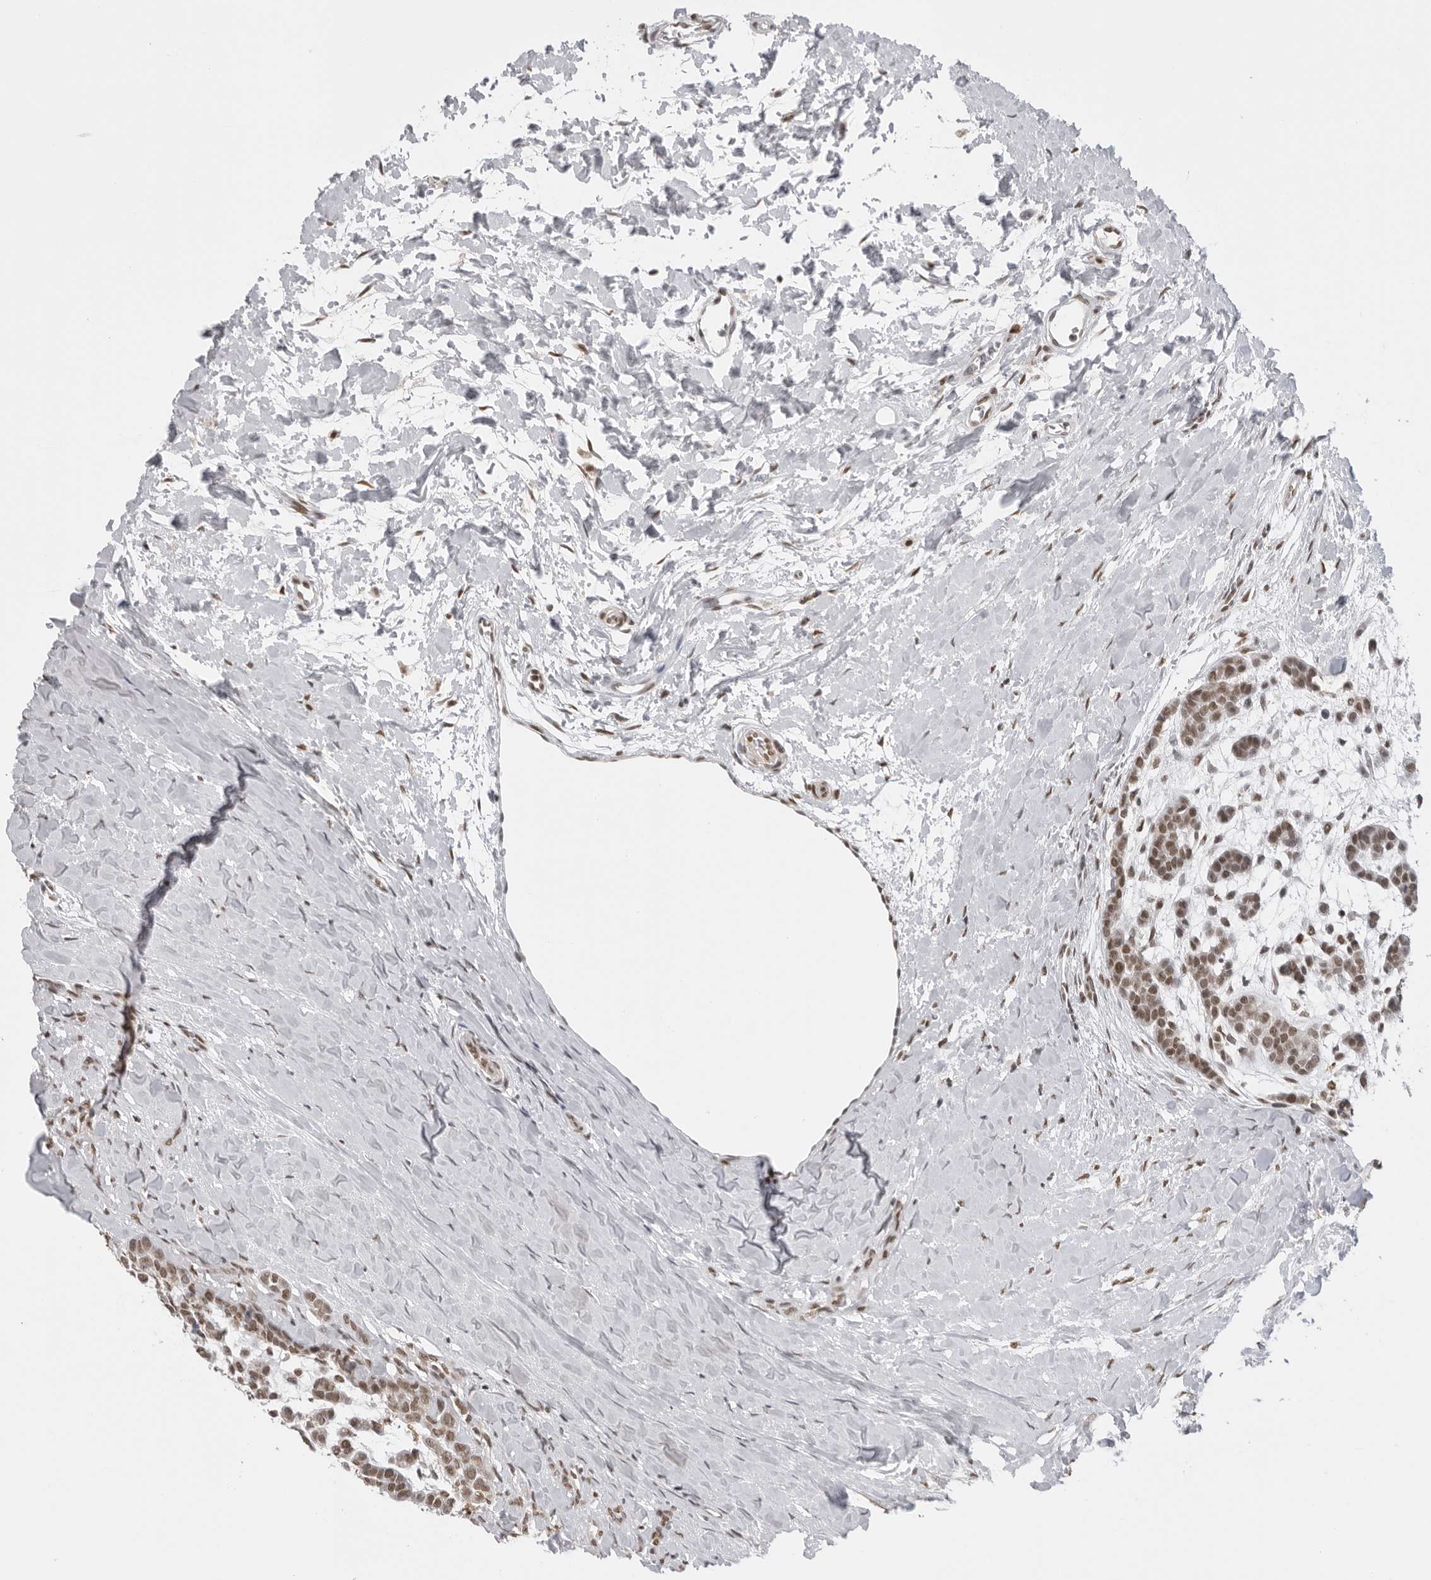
{"staining": {"intensity": "moderate", "quantity": ">75%", "location": "nuclear"}, "tissue": "head and neck cancer", "cell_type": "Tumor cells", "image_type": "cancer", "snomed": [{"axis": "morphology", "description": "Adenocarcinoma, NOS"}, {"axis": "morphology", "description": "Adenoma, NOS"}, {"axis": "topography", "description": "Head-Neck"}], "caption": "IHC micrograph of human adenocarcinoma (head and neck) stained for a protein (brown), which reveals medium levels of moderate nuclear staining in approximately >75% of tumor cells.", "gene": "RPA2", "patient": {"sex": "female", "age": 55}}